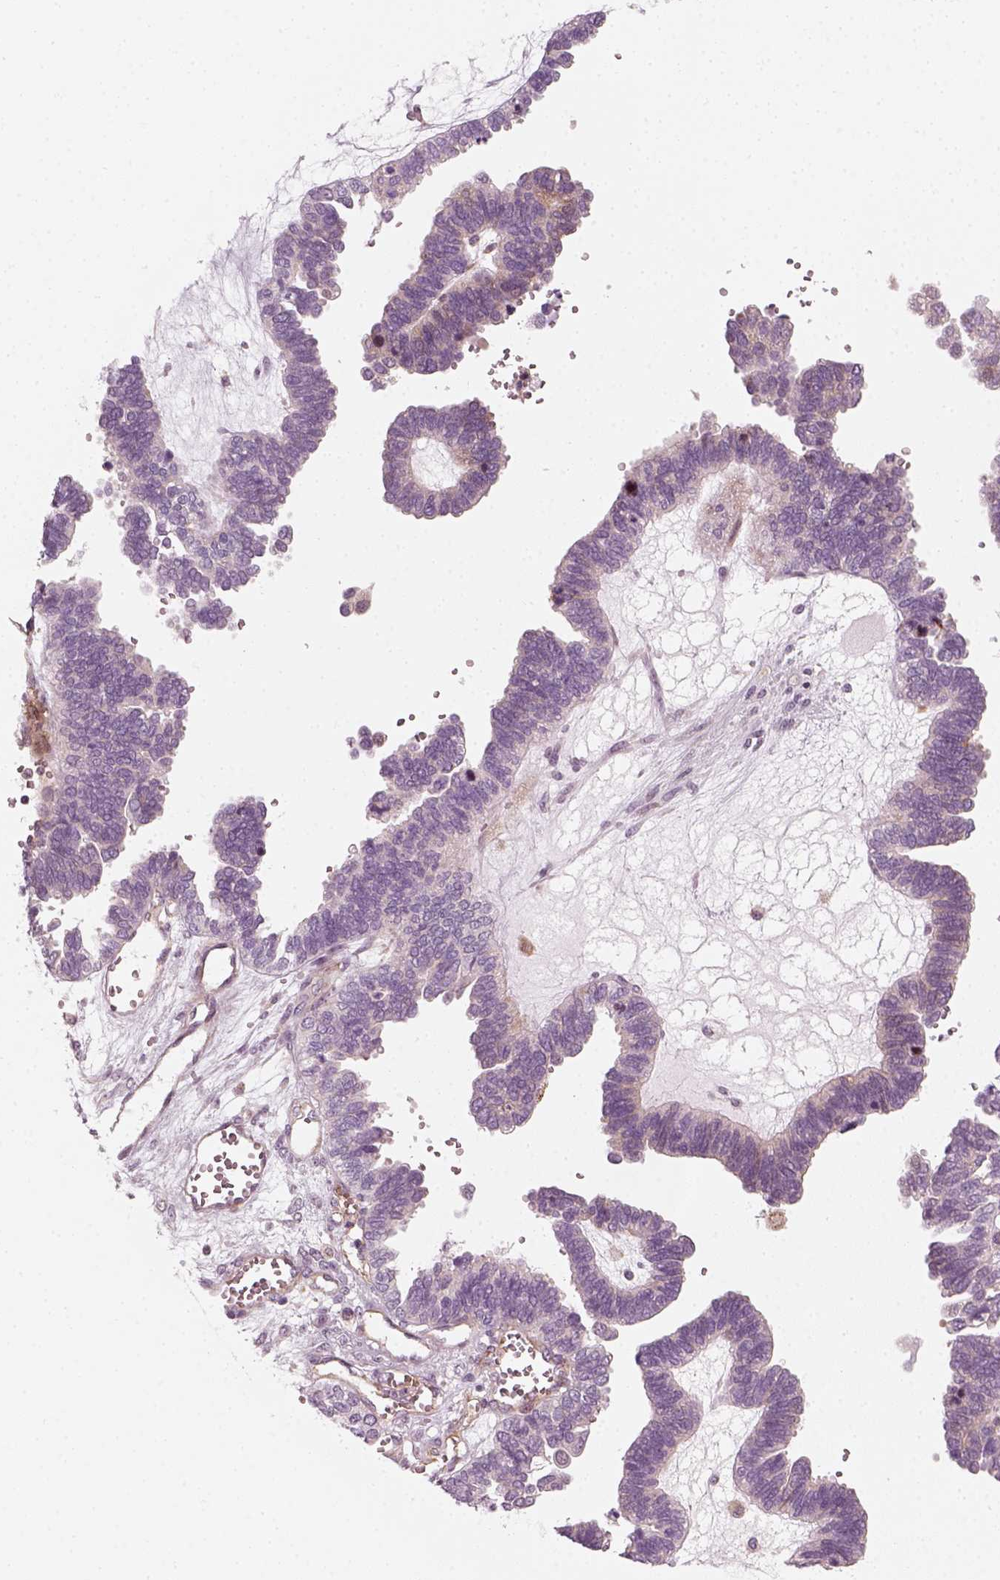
{"staining": {"intensity": "negative", "quantity": "none", "location": "none"}, "tissue": "ovarian cancer", "cell_type": "Tumor cells", "image_type": "cancer", "snomed": [{"axis": "morphology", "description": "Cystadenocarcinoma, serous, NOS"}, {"axis": "topography", "description": "Ovary"}], "caption": "Ovarian cancer (serous cystadenocarcinoma) was stained to show a protein in brown. There is no significant positivity in tumor cells.", "gene": "DNASE1L1", "patient": {"sex": "female", "age": 51}}